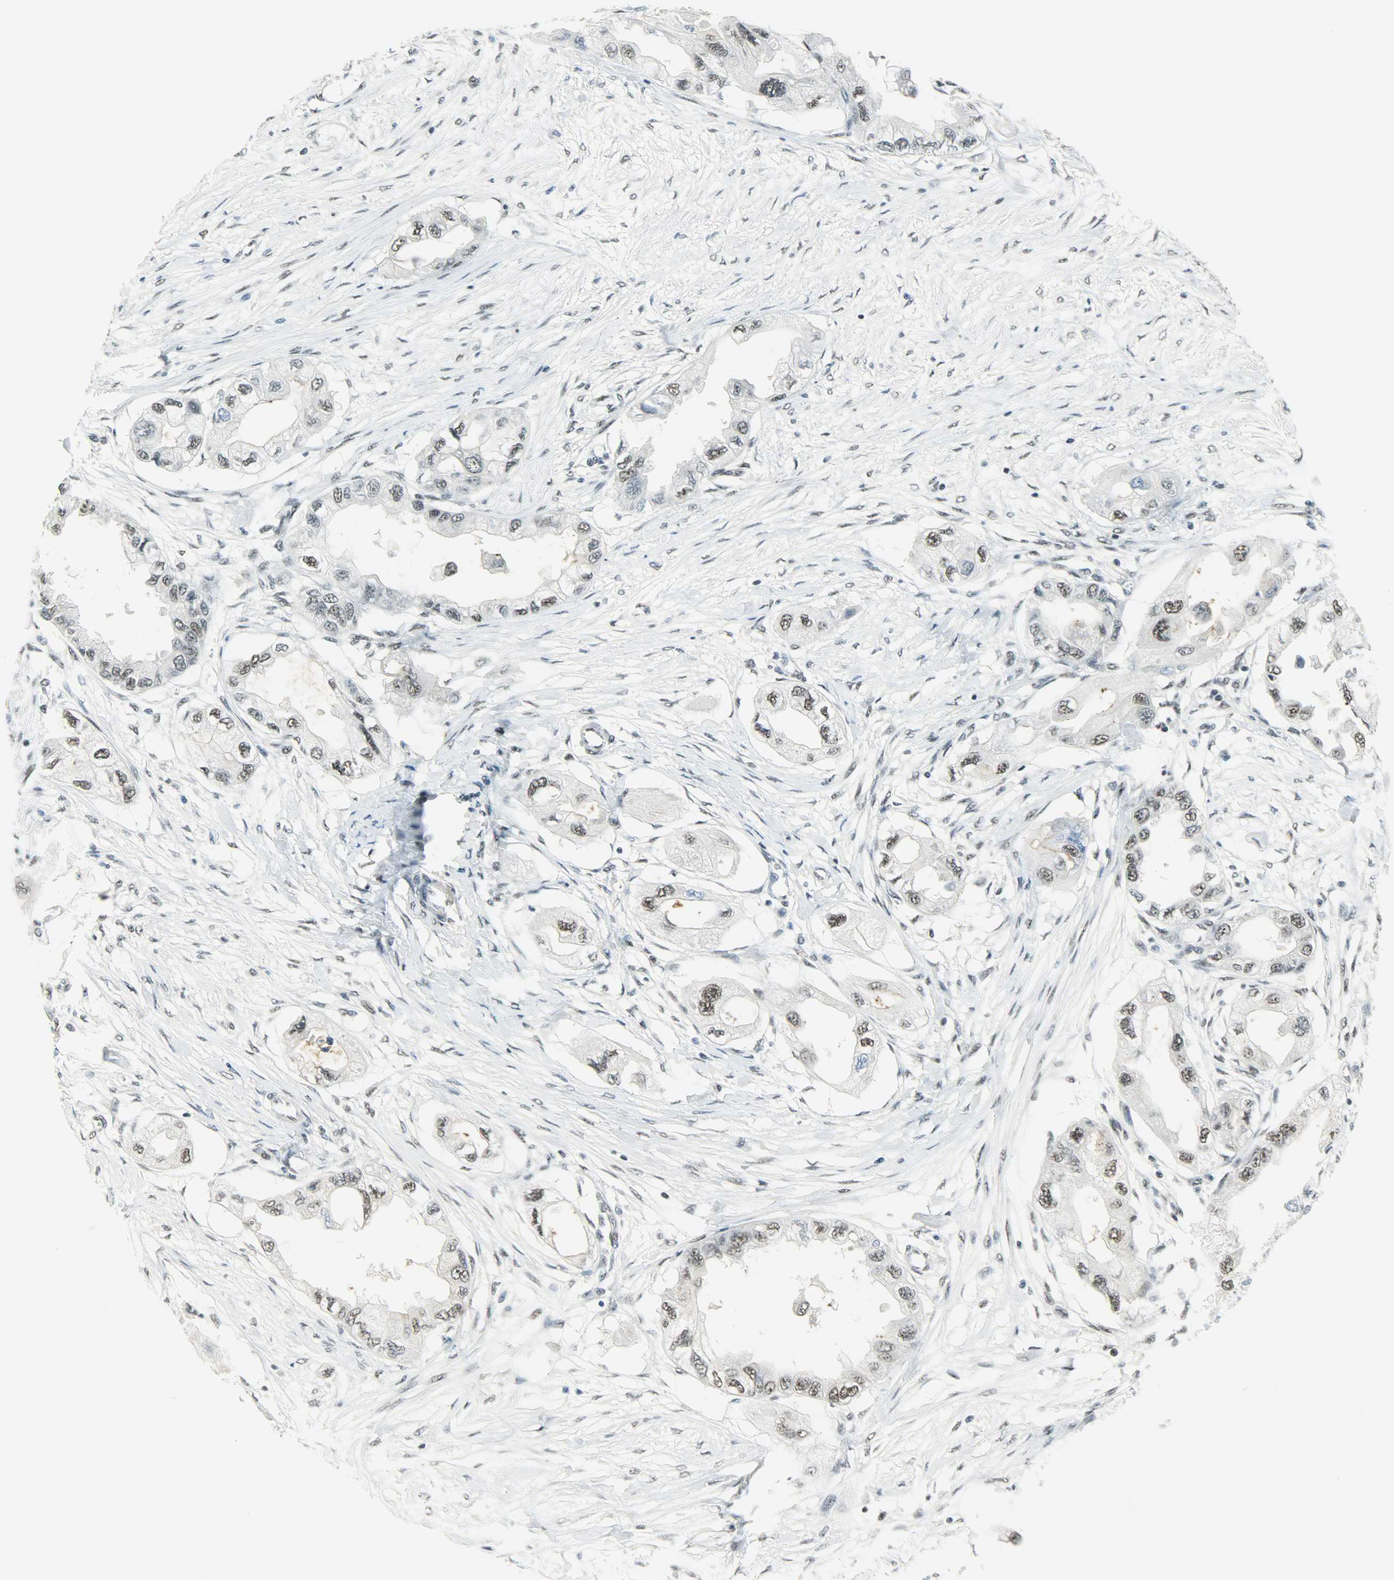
{"staining": {"intensity": "moderate", "quantity": ">75%", "location": "nuclear"}, "tissue": "endometrial cancer", "cell_type": "Tumor cells", "image_type": "cancer", "snomed": [{"axis": "morphology", "description": "Adenocarcinoma, NOS"}, {"axis": "topography", "description": "Endometrium"}], "caption": "Protein staining reveals moderate nuclear staining in about >75% of tumor cells in endometrial cancer.", "gene": "SUGP1", "patient": {"sex": "female", "age": 67}}